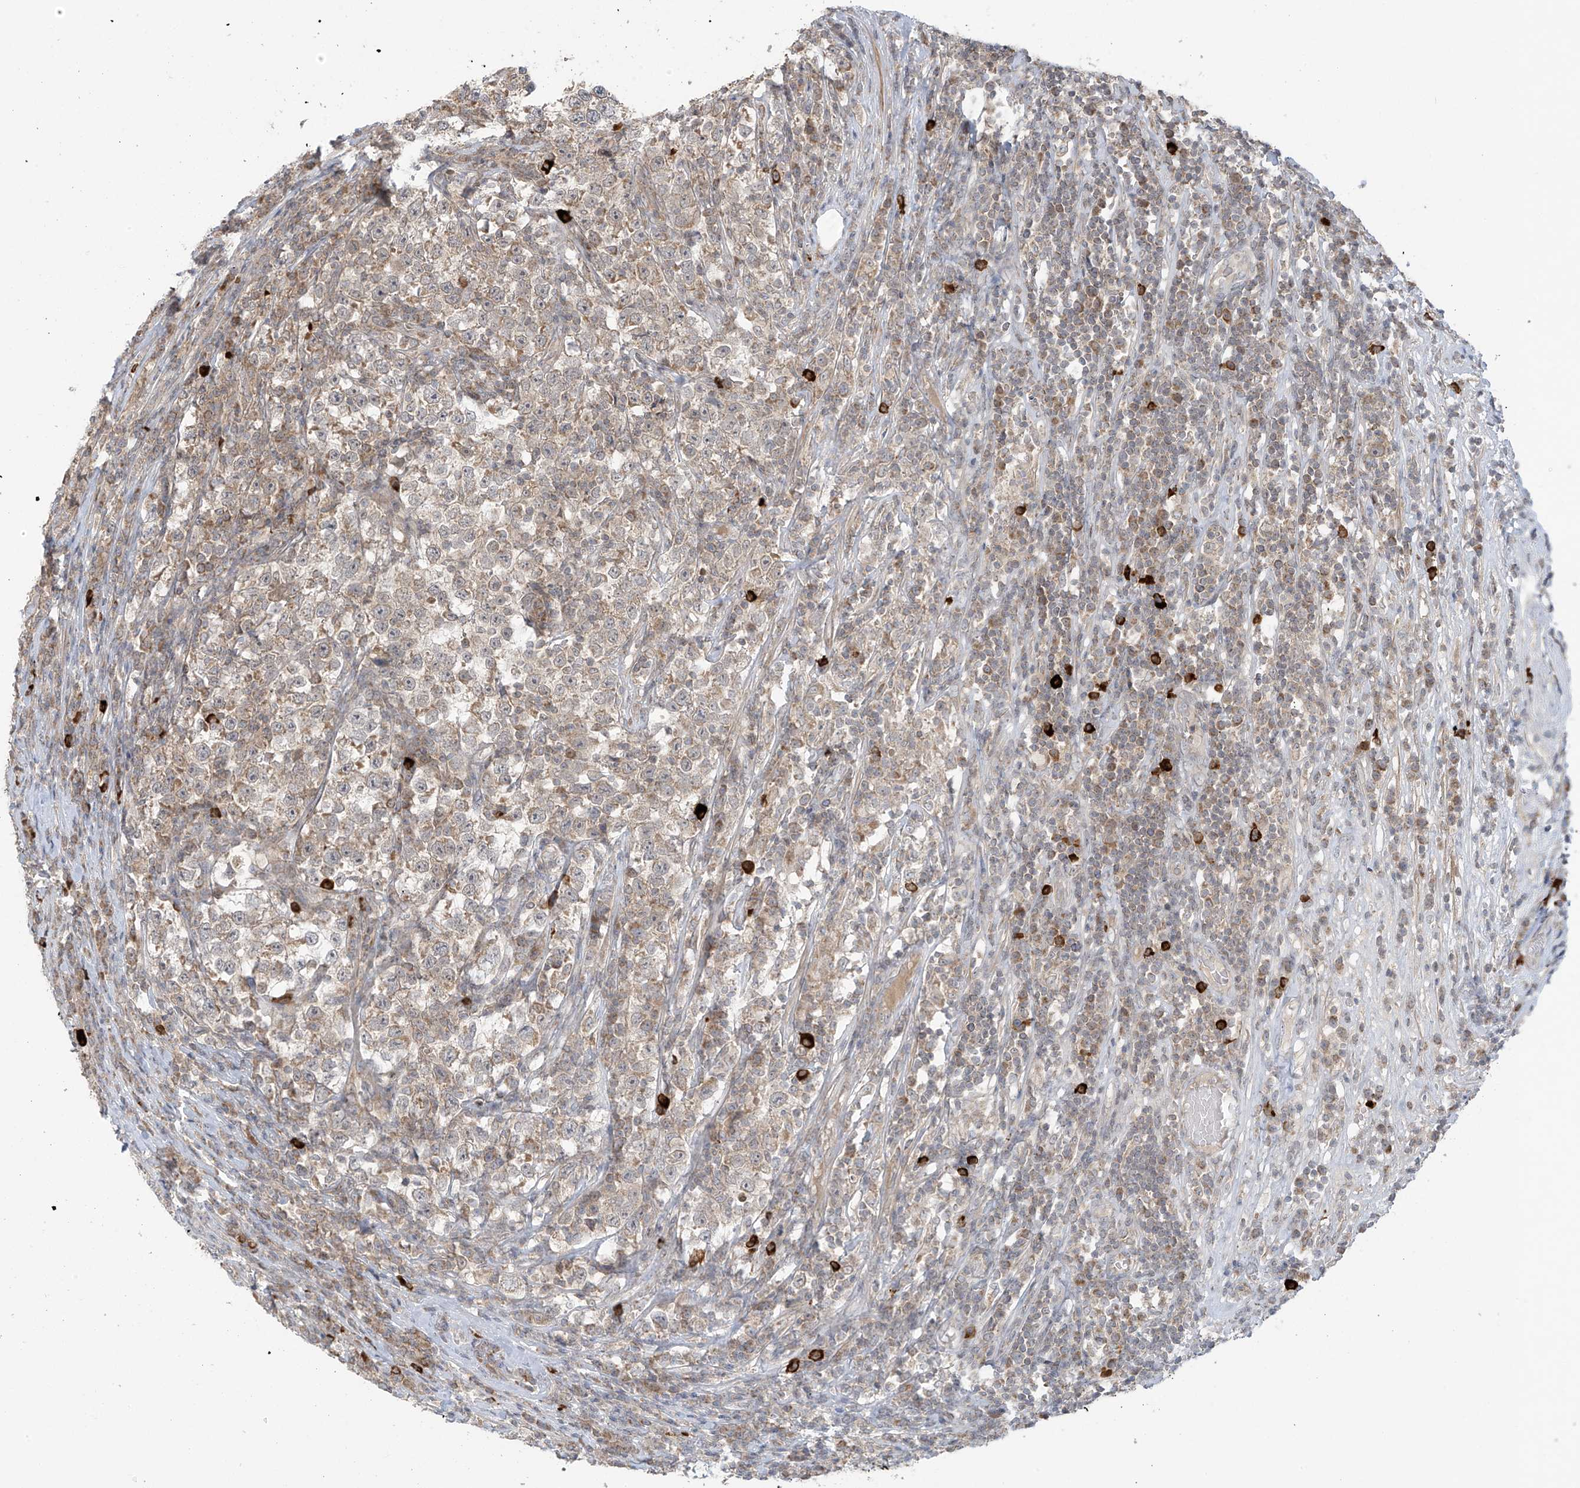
{"staining": {"intensity": "weak", "quantity": "25%-75%", "location": "cytoplasmic/membranous"}, "tissue": "testis cancer", "cell_type": "Tumor cells", "image_type": "cancer", "snomed": [{"axis": "morphology", "description": "Normal tissue, NOS"}, {"axis": "morphology", "description": "Seminoma, NOS"}, {"axis": "topography", "description": "Testis"}], "caption": "Testis cancer (seminoma) stained with a brown dye displays weak cytoplasmic/membranous positive positivity in approximately 25%-75% of tumor cells.", "gene": "HDDC2", "patient": {"sex": "male", "age": 43}}